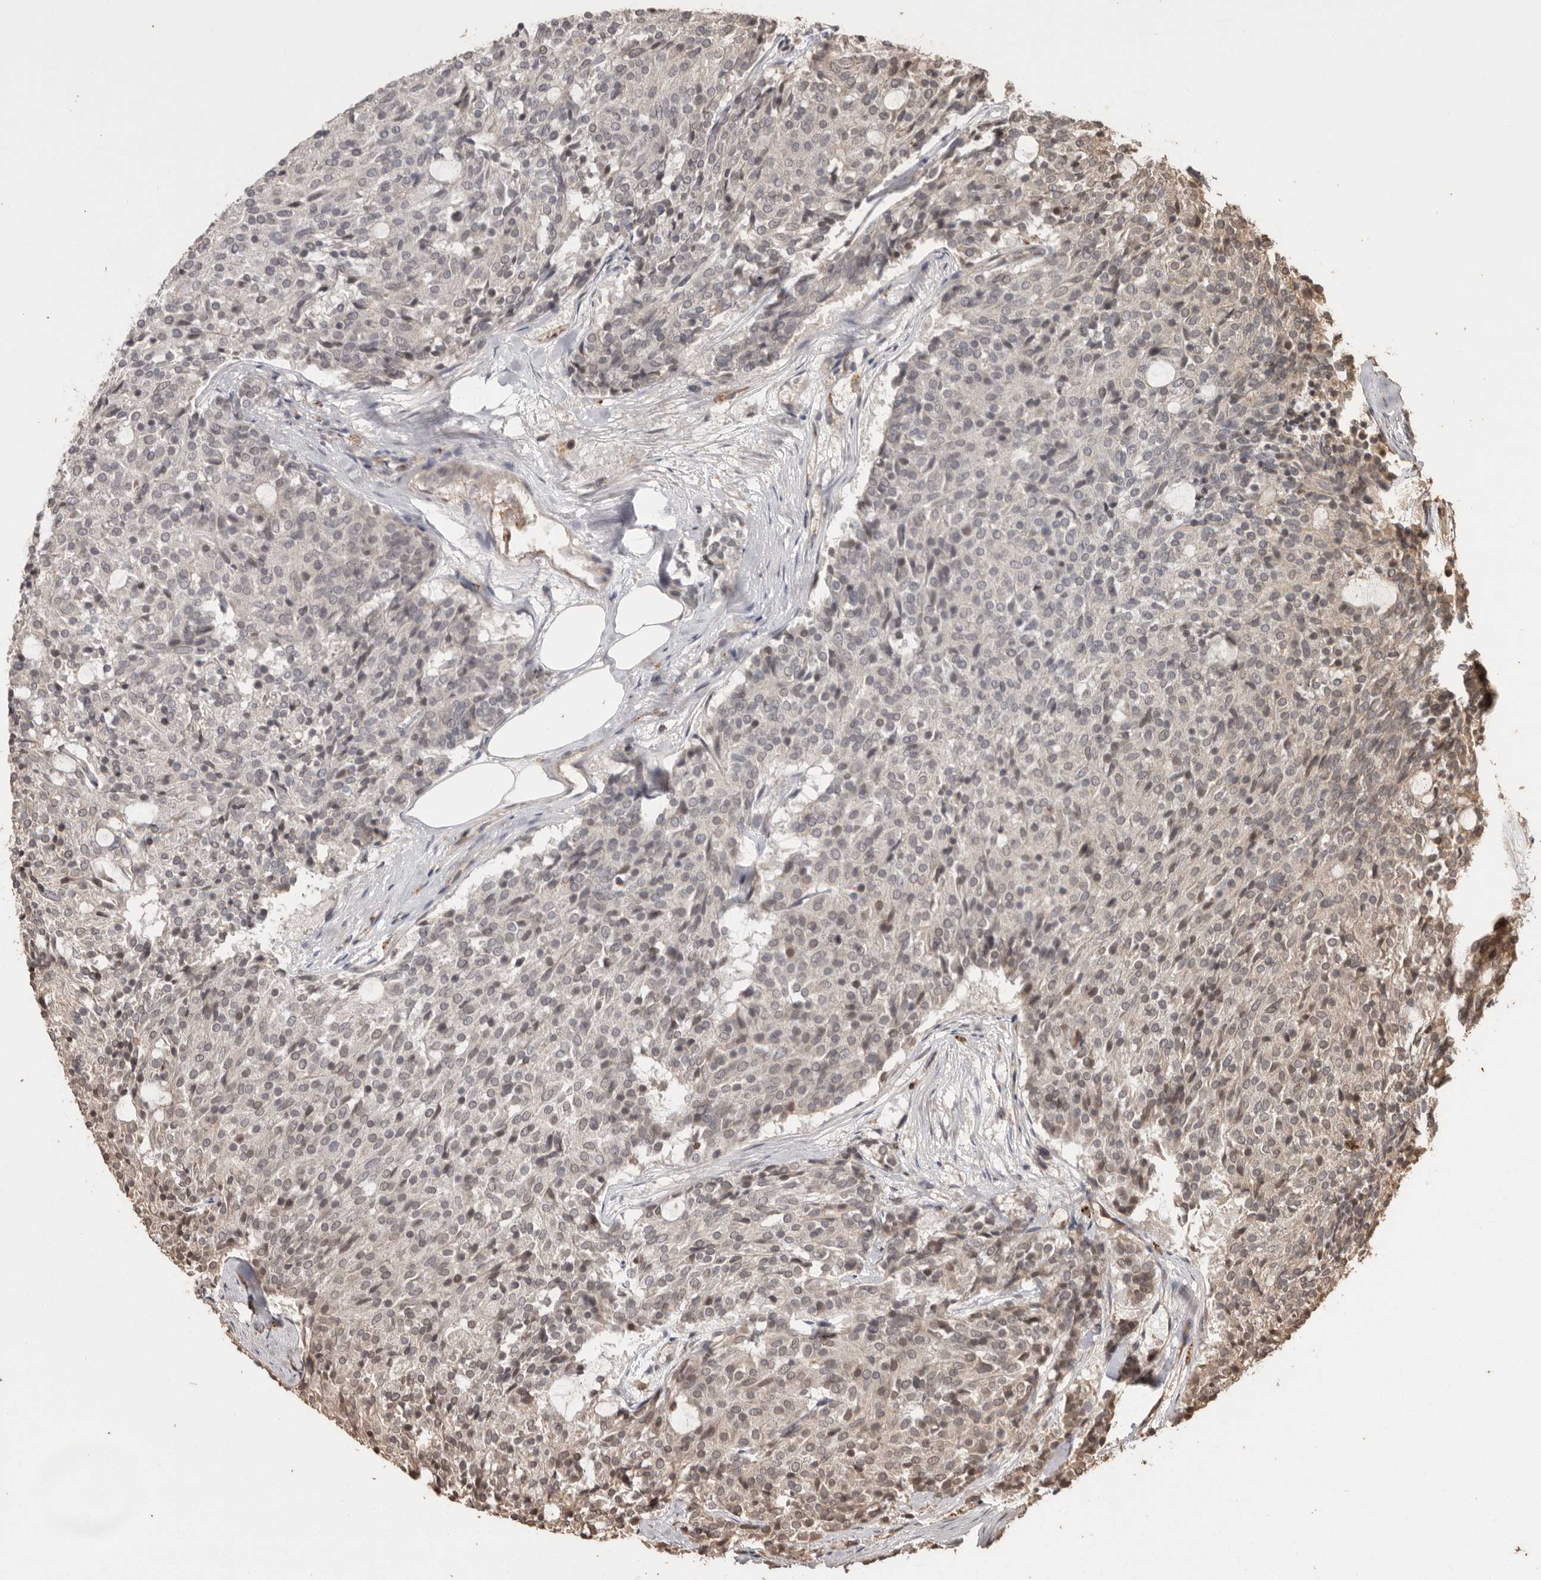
{"staining": {"intensity": "negative", "quantity": "none", "location": "none"}, "tissue": "carcinoid", "cell_type": "Tumor cells", "image_type": "cancer", "snomed": [{"axis": "morphology", "description": "Carcinoid, malignant, NOS"}, {"axis": "topography", "description": "Pancreas"}], "caption": "The image reveals no significant expression in tumor cells of carcinoid. The staining was performed using DAB (3,3'-diaminobenzidine) to visualize the protein expression in brown, while the nuclei were stained in blue with hematoxylin (Magnification: 20x).", "gene": "NUP43", "patient": {"sex": "female", "age": 54}}